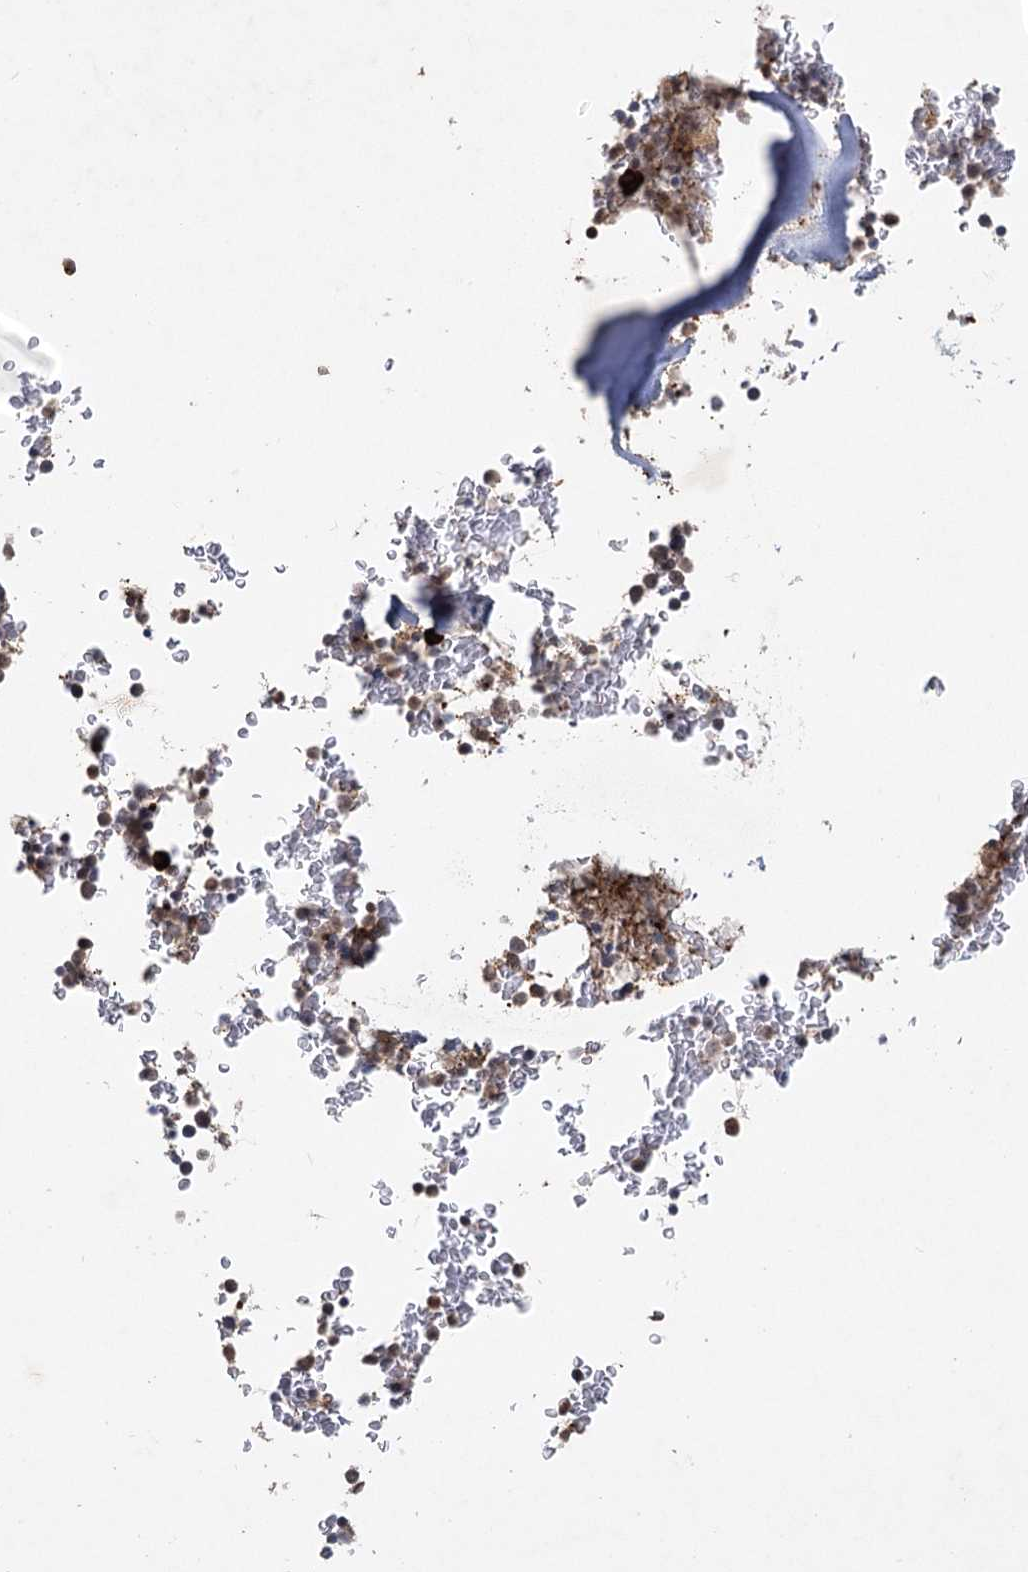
{"staining": {"intensity": "strong", "quantity": "<25%", "location": "cytoplasmic/membranous"}, "tissue": "bone marrow", "cell_type": "Hematopoietic cells", "image_type": "normal", "snomed": [{"axis": "morphology", "description": "Normal tissue, NOS"}, {"axis": "topography", "description": "Bone marrow"}], "caption": "Brown immunohistochemical staining in unremarkable human bone marrow shows strong cytoplasmic/membranous expression in approximately <25% of hematopoietic cells.", "gene": "MAP3K13", "patient": {"sex": "male", "age": 58}}